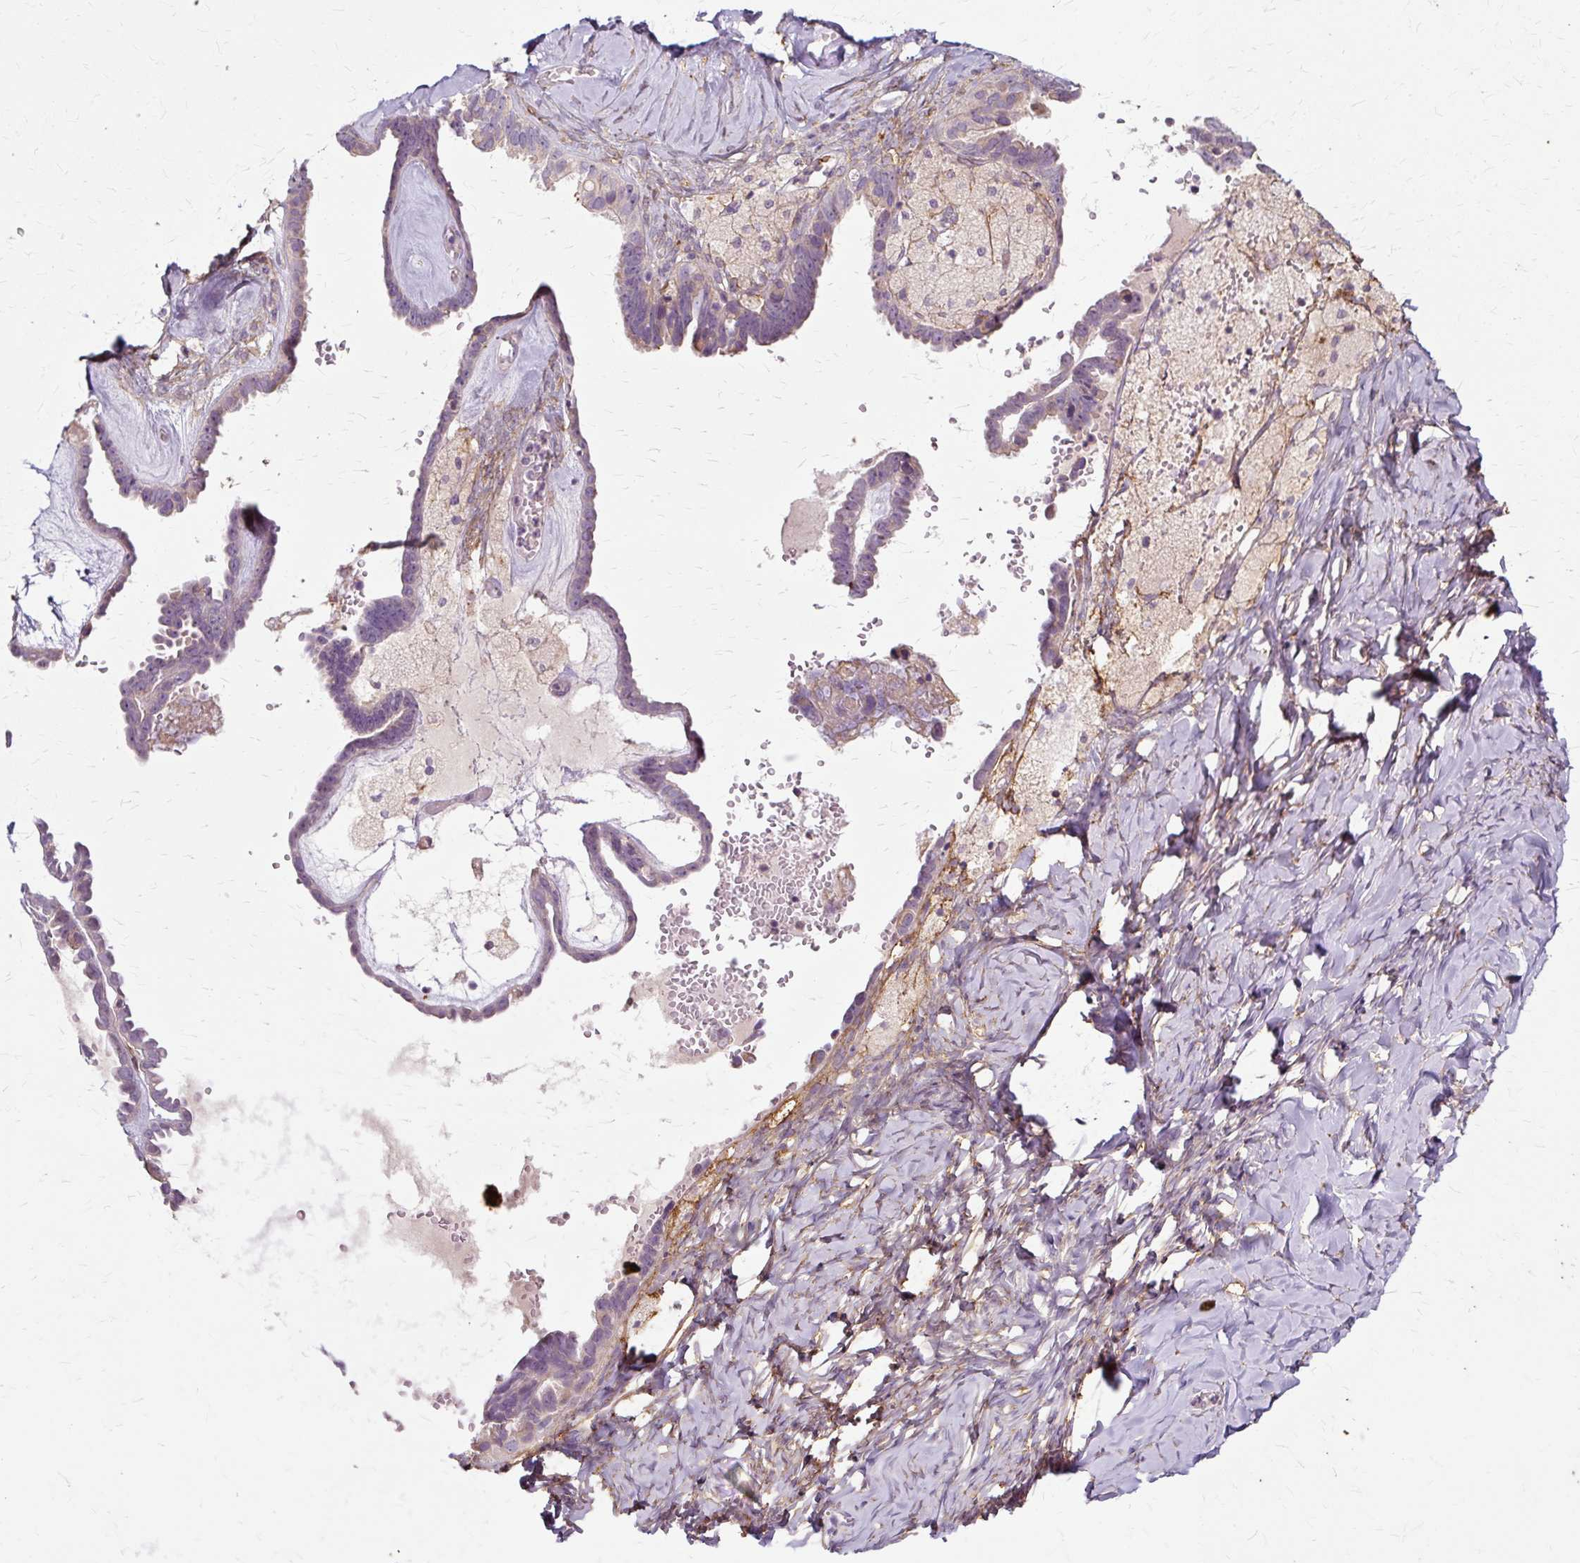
{"staining": {"intensity": "negative", "quantity": "none", "location": "none"}, "tissue": "ovarian cancer", "cell_type": "Tumor cells", "image_type": "cancer", "snomed": [{"axis": "morphology", "description": "Cystadenocarcinoma, serous, NOS"}, {"axis": "topography", "description": "Ovary"}], "caption": "This histopathology image is of ovarian cancer stained with immunohistochemistry (IHC) to label a protein in brown with the nuclei are counter-stained blue. There is no positivity in tumor cells.", "gene": "TSPAN8", "patient": {"sex": "female", "age": 69}}